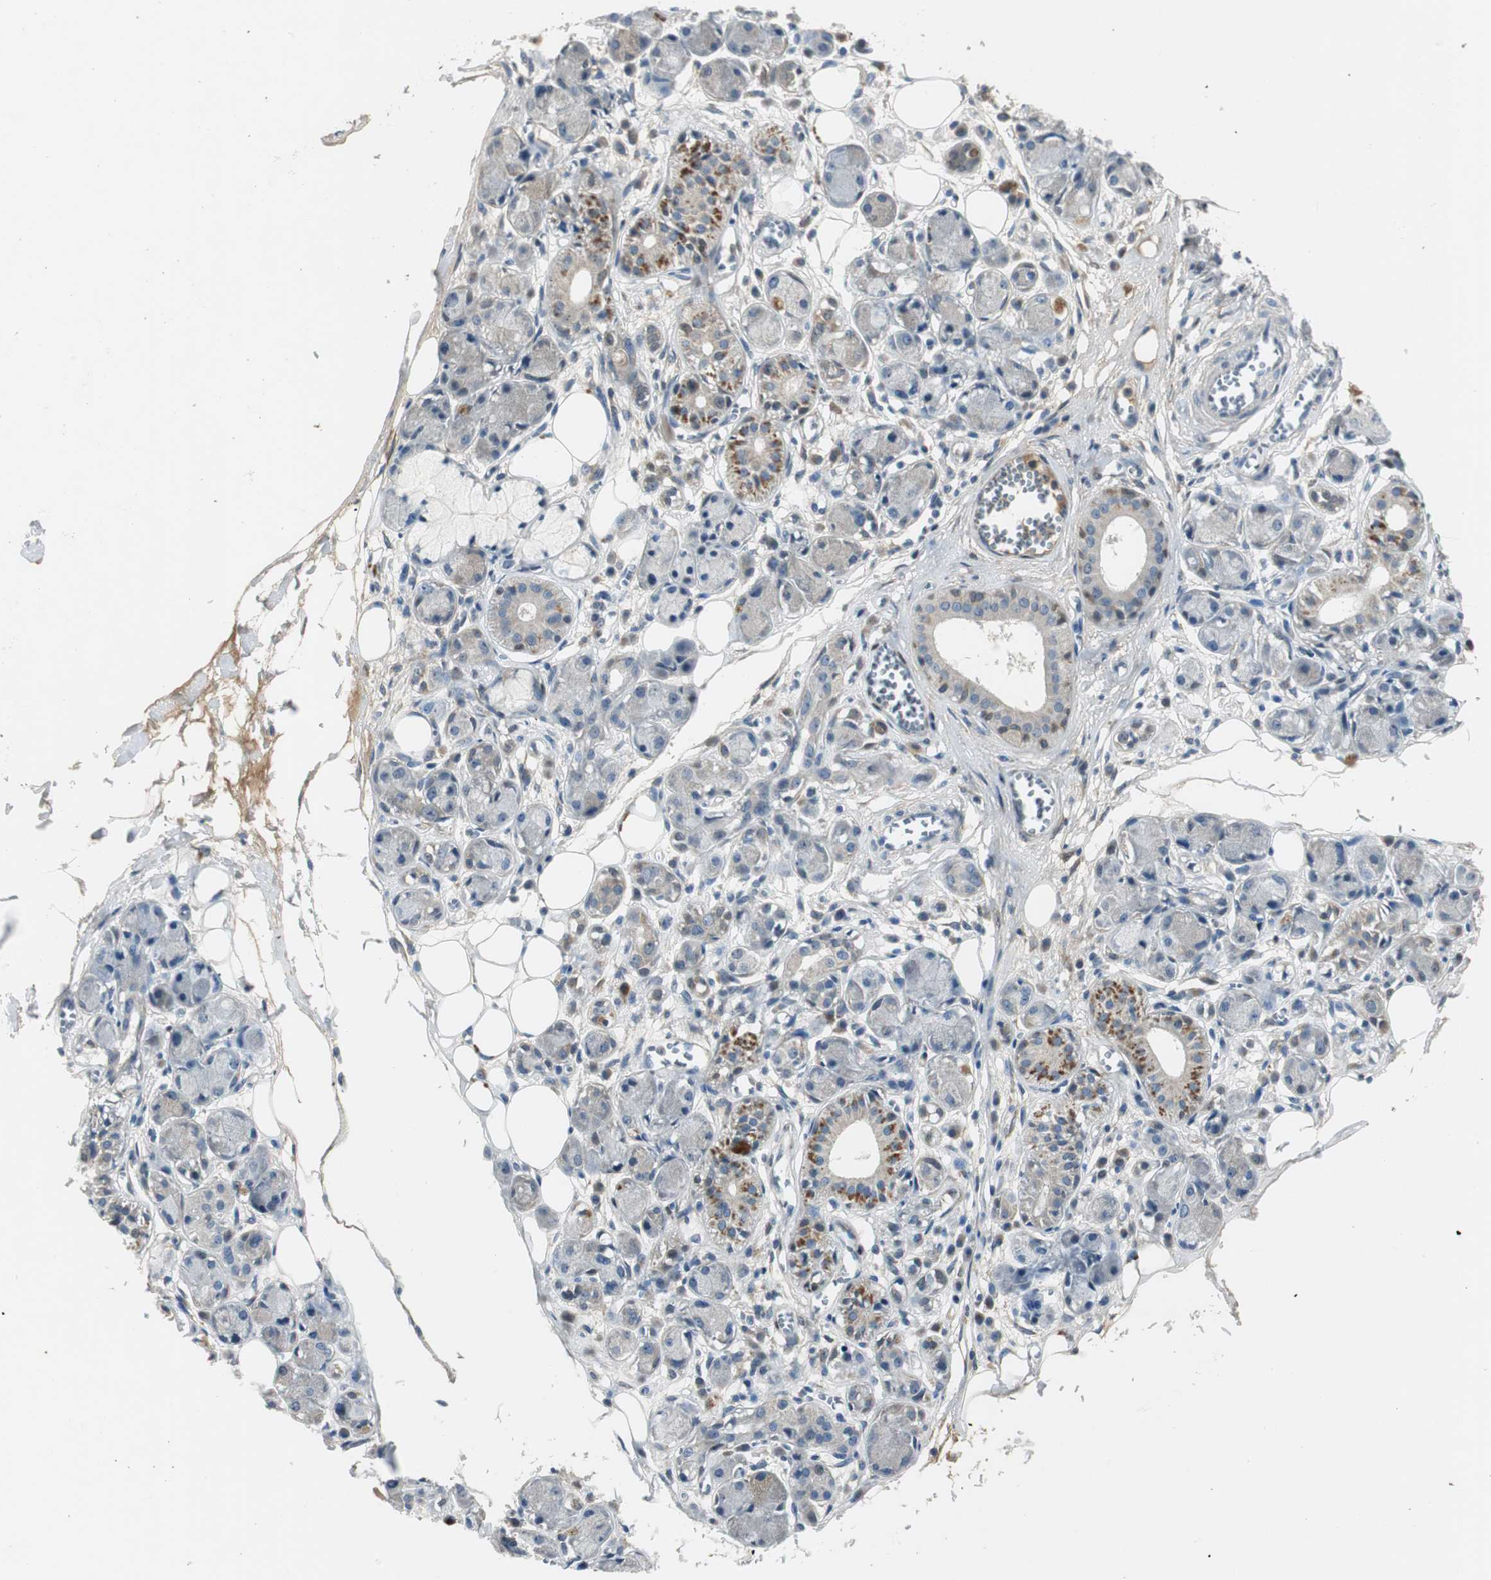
{"staining": {"intensity": "weak", "quantity": "25%-75%", "location": "cytoplasmic/membranous"}, "tissue": "adipose tissue", "cell_type": "Adipocytes", "image_type": "normal", "snomed": [{"axis": "morphology", "description": "Normal tissue, NOS"}, {"axis": "morphology", "description": "Inflammation, NOS"}, {"axis": "topography", "description": "Vascular tissue"}, {"axis": "topography", "description": "Salivary gland"}], "caption": "The image displays staining of benign adipose tissue, revealing weak cytoplasmic/membranous protein staining (brown color) within adipocytes.", "gene": "FHL2", "patient": {"sex": "female", "age": 75}}